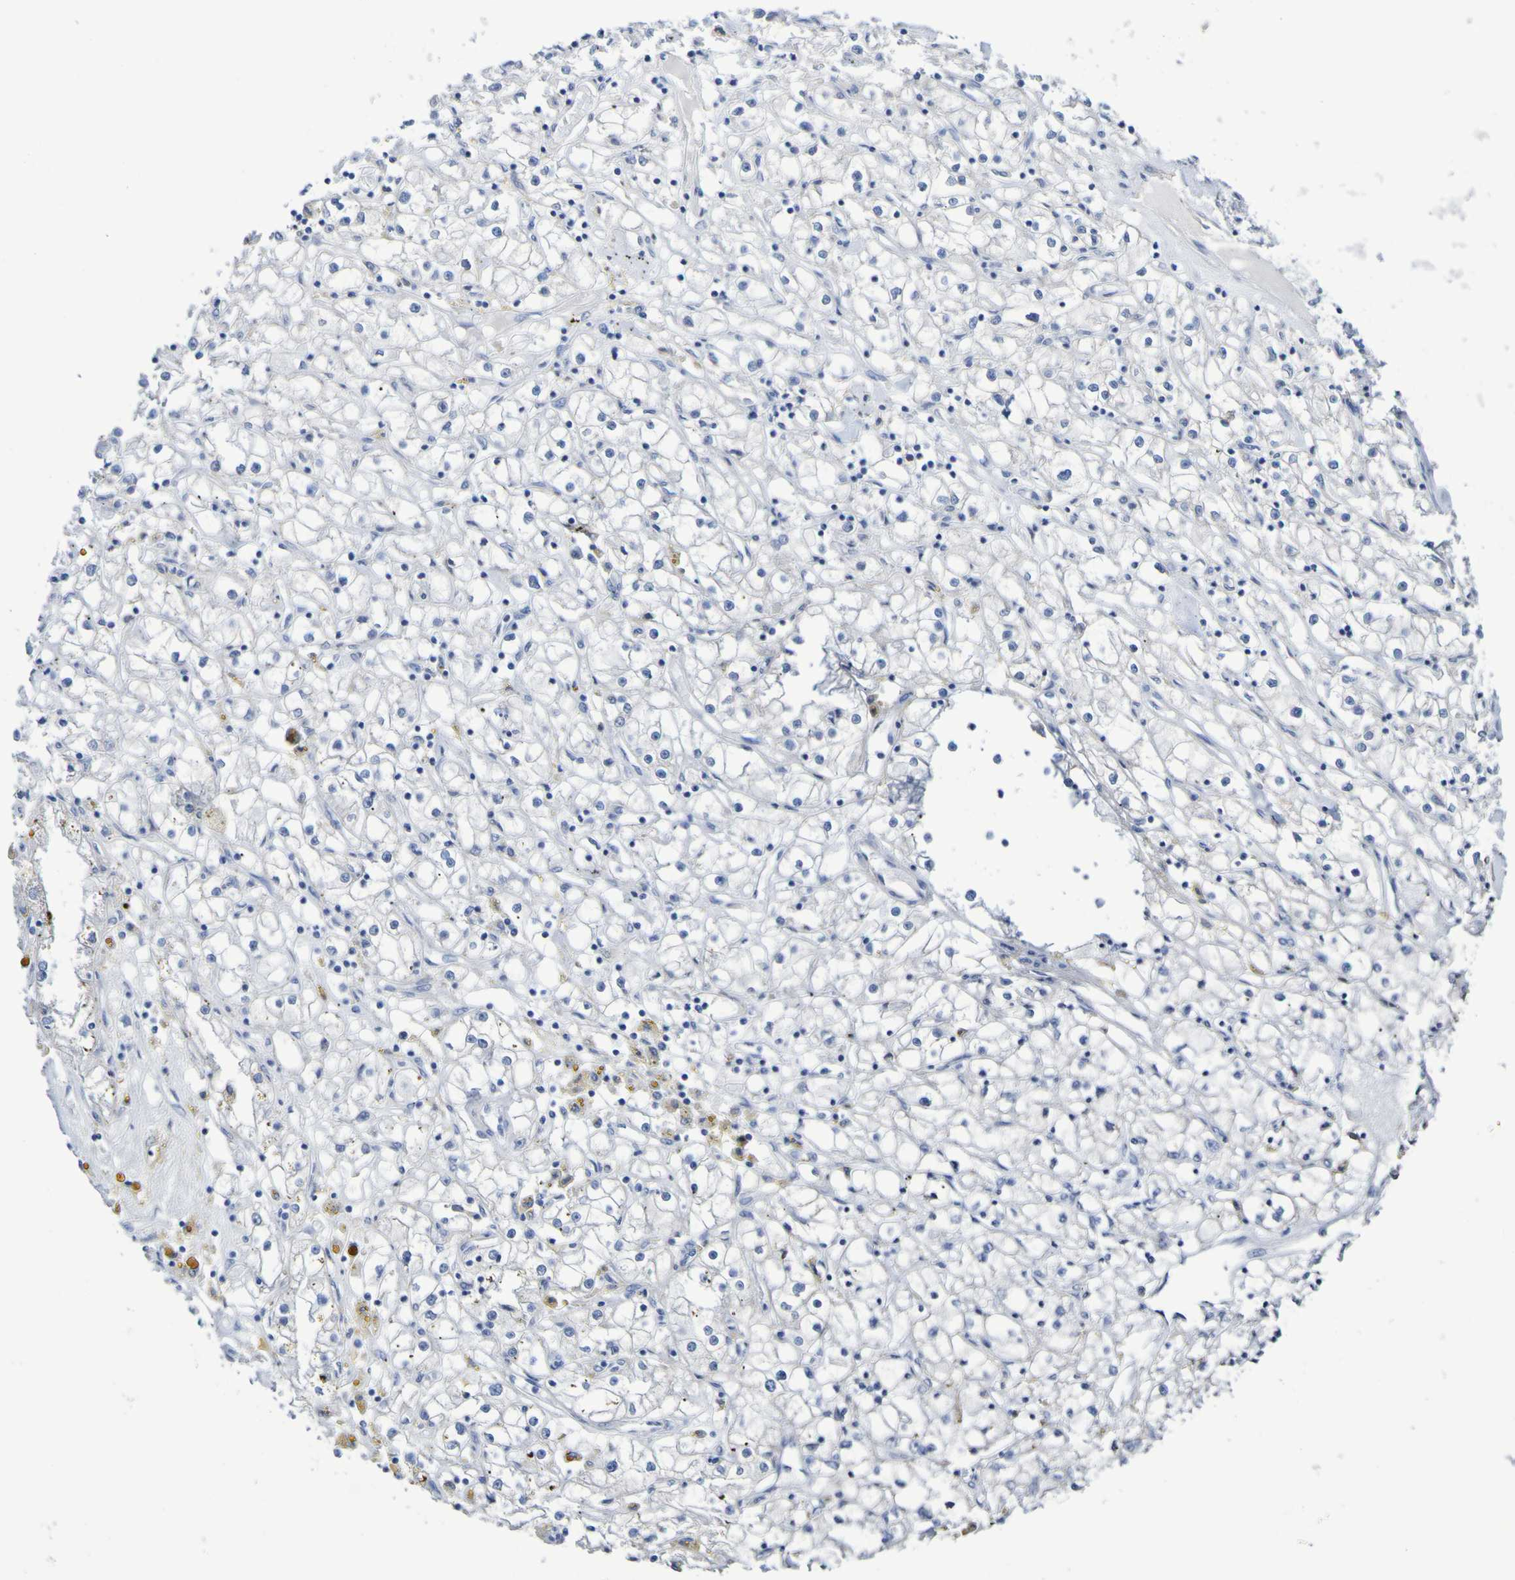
{"staining": {"intensity": "negative", "quantity": "none", "location": "none"}, "tissue": "renal cancer", "cell_type": "Tumor cells", "image_type": "cancer", "snomed": [{"axis": "morphology", "description": "Adenocarcinoma, NOS"}, {"axis": "topography", "description": "Kidney"}], "caption": "IHC of human adenocarcinoma (renal) reveals no staining in tumor cells.", "gene": "SGCB", "patient": {"sex": "male", "age": 56}}